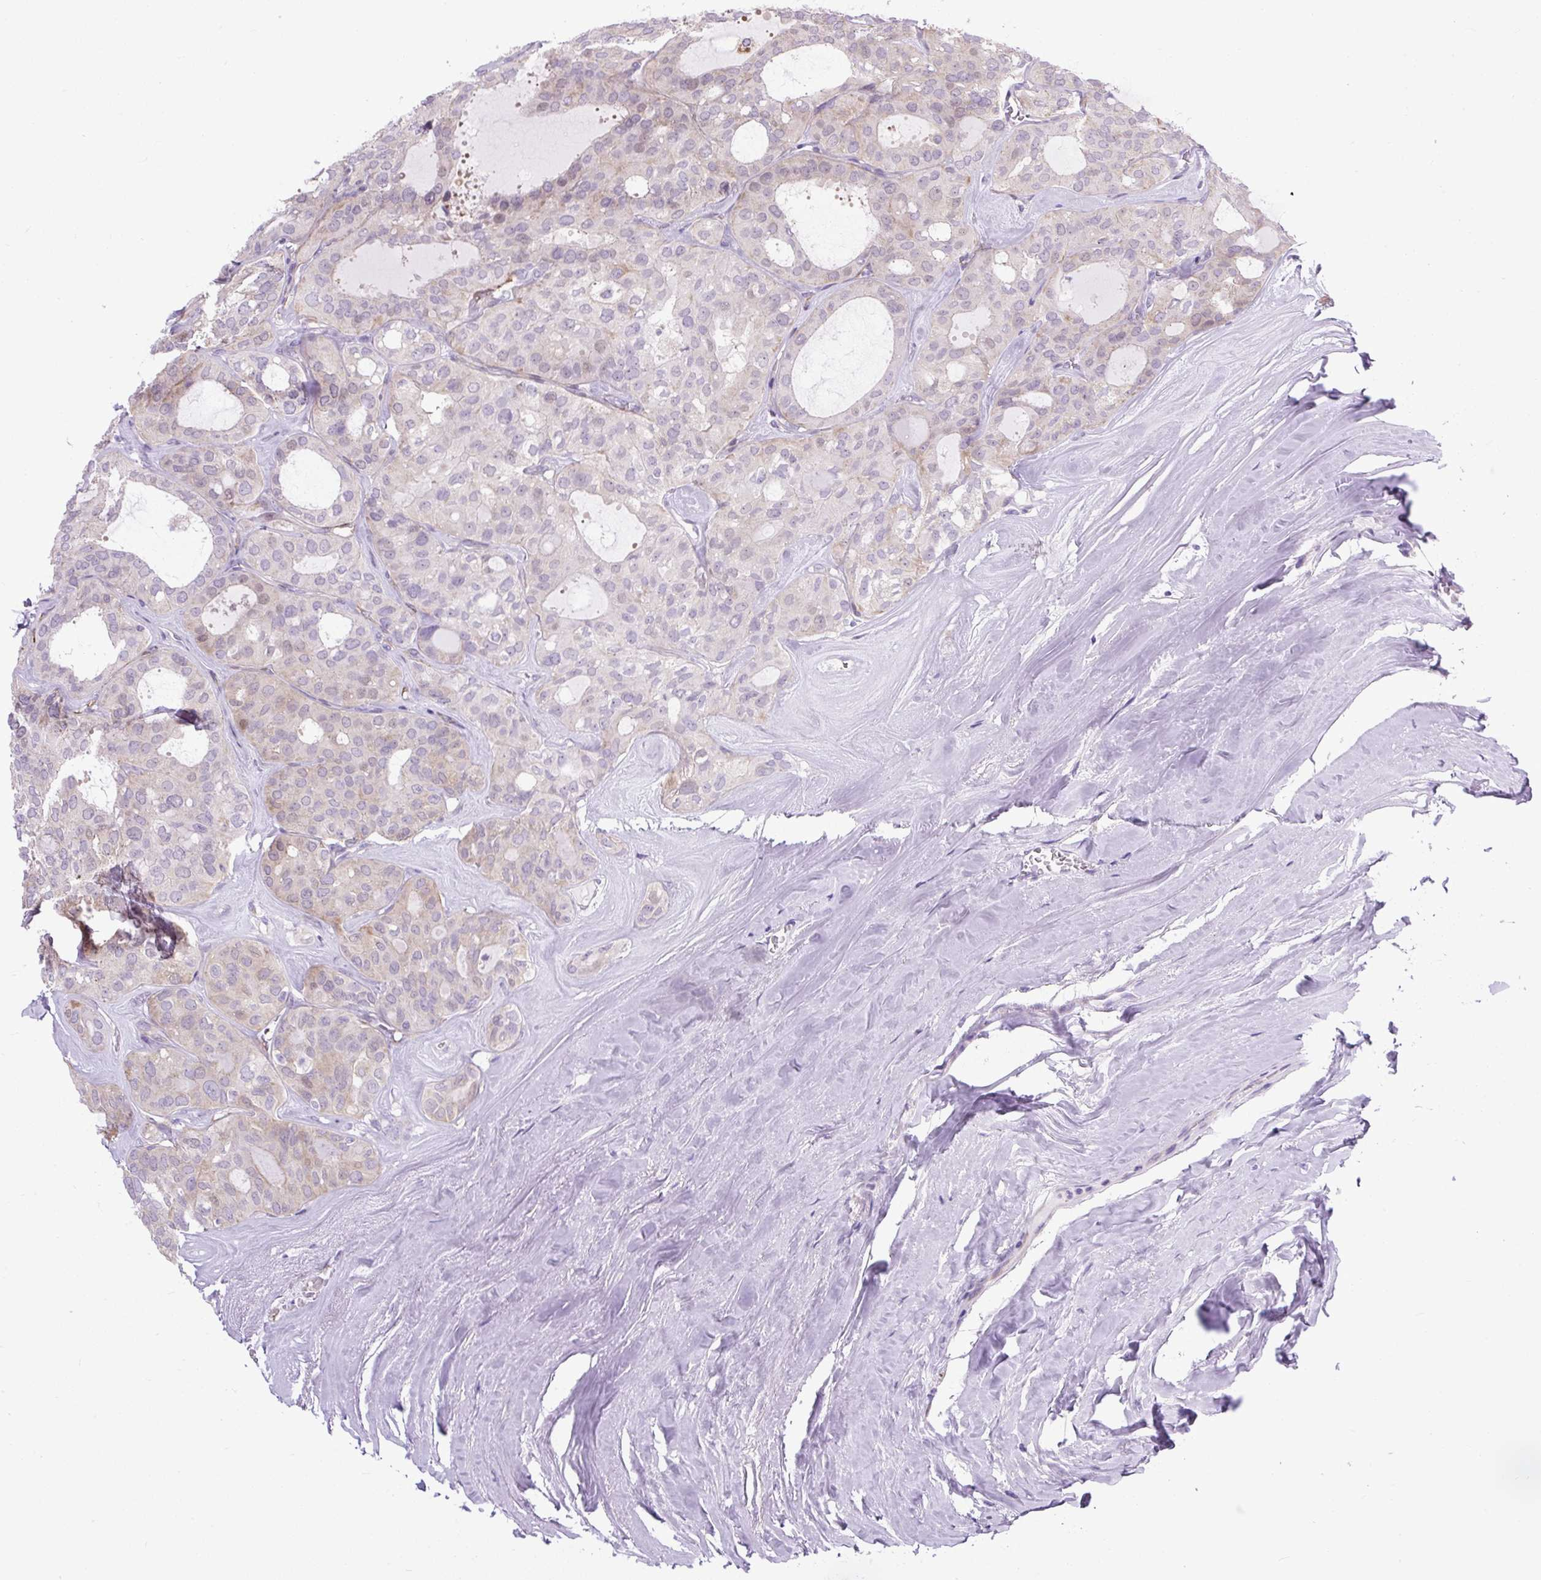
{"staining": {"intensity": "weak", "quantity": "<25%", "location": "cytoplasmic/membranous"}, "tissue": "thyroid cancer", "cell_type": "Tumor cells", "image_type": "cancer", "snomed": [{"axis": "morphology", "description": "Follicular adenoma carcinoma, NOS"}, {"axis": "topography", "description": "Thyroid gland"}], "caption": "Micrograph shows no protein staining in tumor cells of thyroid cancer tissue. (Brightfield microscopy of DAB immunohistochemistry (IHC) at high magnification).", "gene": "RNASE10", "patient": {"sex": "male", "age": 75}}